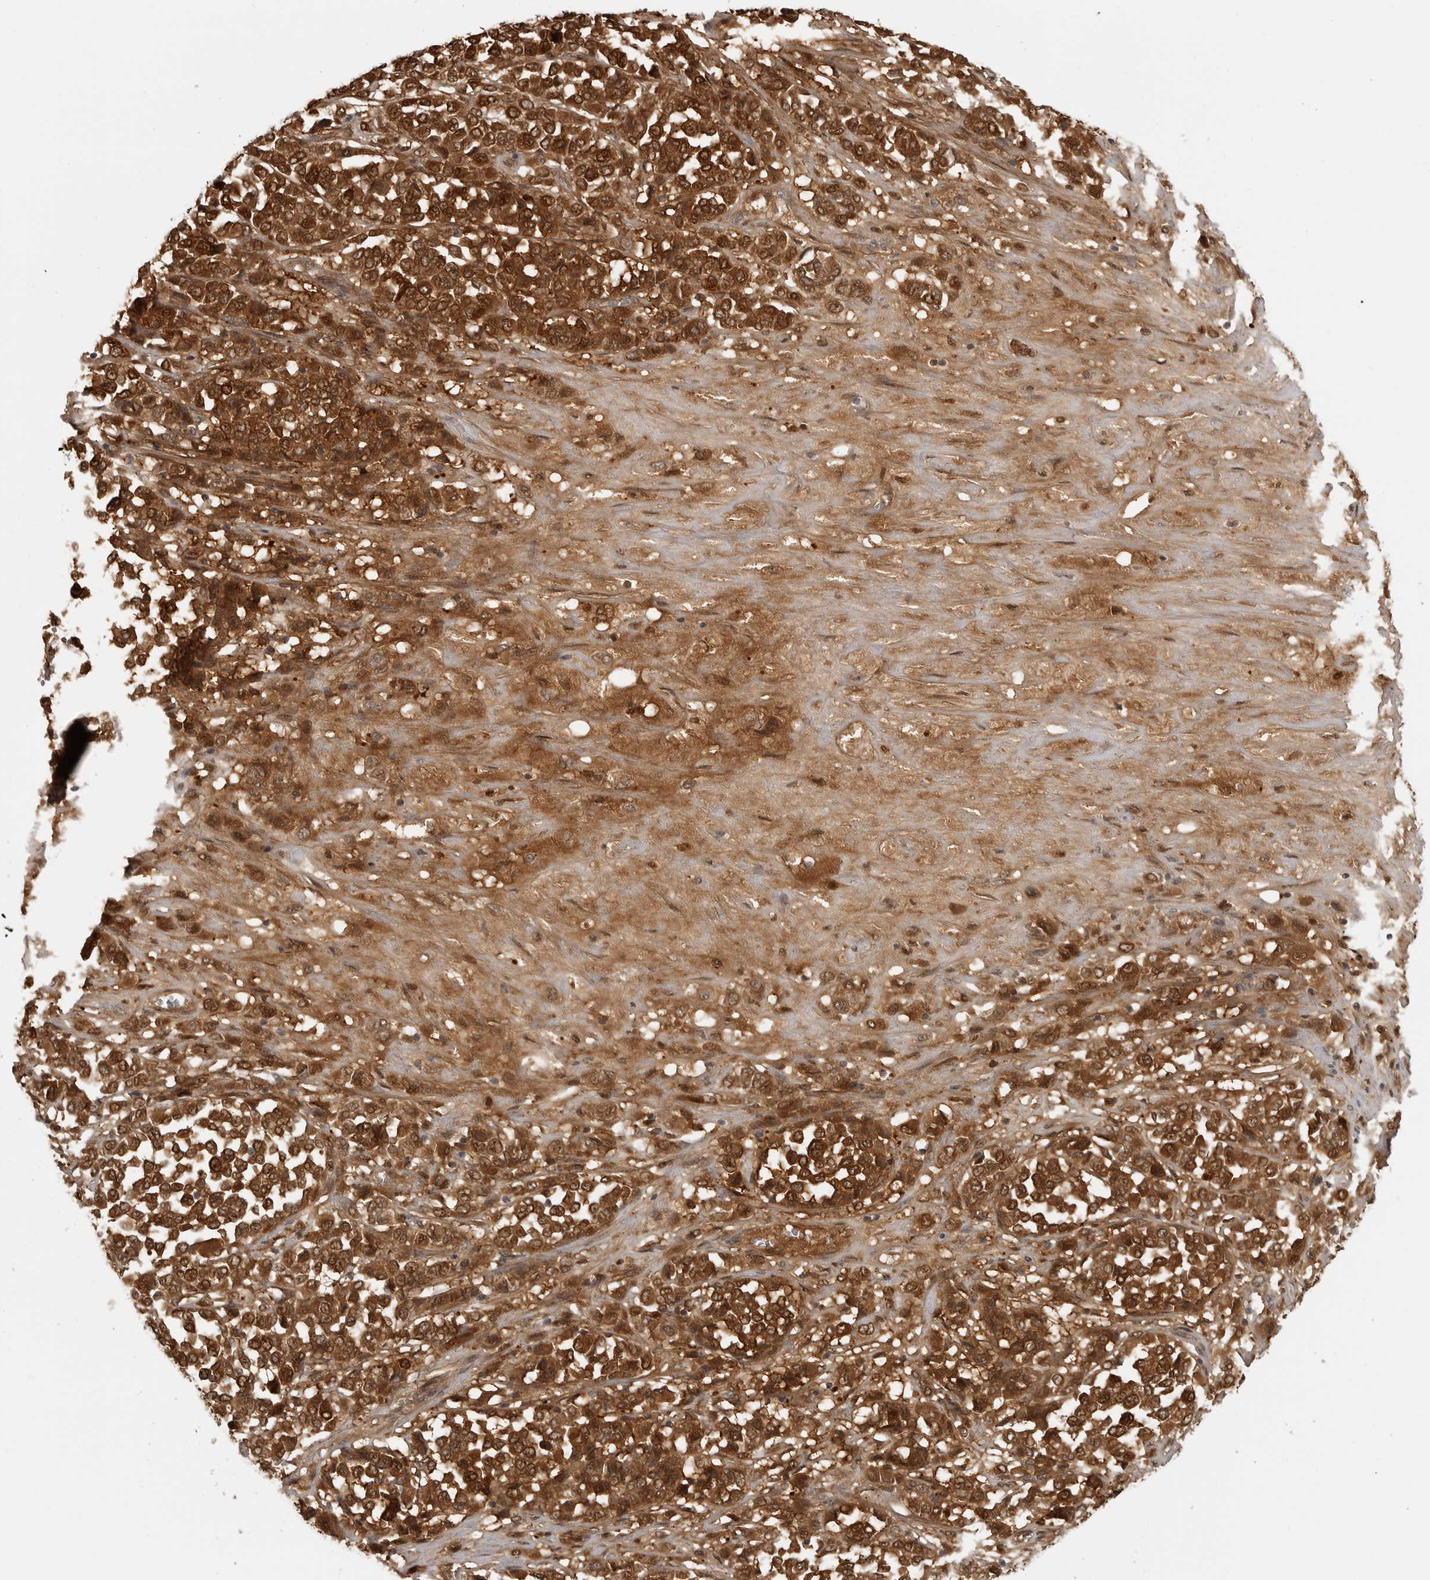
{"staining": {"intensity": "strong", "quantity": ">75%", "location": "cytoplasmic/membranous,nuclear"}, "tissue": "melanoma", "cell_type": "Tumor cells", "image_type": "cancer", "snomed": [{"axis": "morphology", "description": "Malignant melanoma, Metastatic site"}, {"axis": "topography", "description": "Pancreas"}], "caption": "Tumor cells reveal high levels of strong cytoplasmic/membranous and nuclear staining in about >75% of cells in human melanoma. The staining was performed using DAB (3,3'-diaminobenzidine) to visualize the protein expression in brown, while the nuclei were stained in blue with hematoxylin (Magnification: 20x).", "gene": "CTIF", "patient": {"sex": "female", "age": 30}}